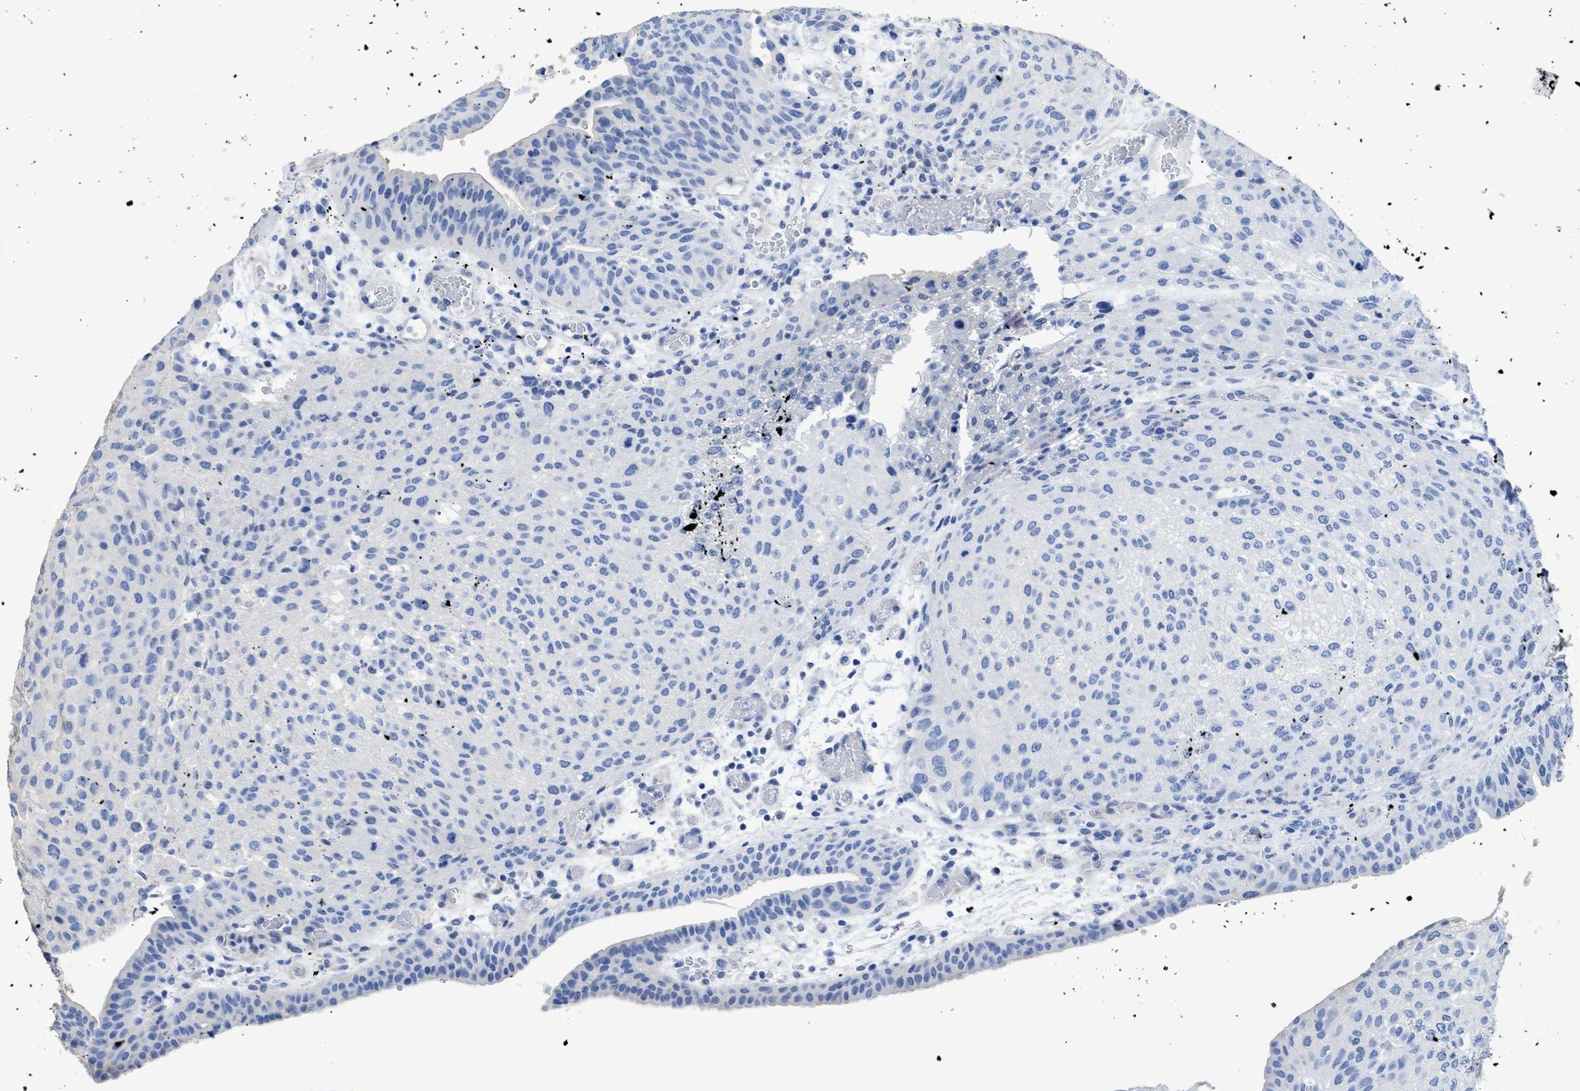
{"staining": {"intensity": "negative", "quantity": "none", "location": "none"}, "tissue": "urothelial cancer", "cell_type": "Tumor cells", "image_type": "cancer", "snomed": [{"axis": "morphology", "description": "Urothelial carcinoma, Low grade"}, {"axis": "morphology", "description": "Urothelial carcinoma, High grade"}, {"axis": "topography", "description": "Urinary bladder"}], "caption": "A histopathology image of human urothelial cancer is negative for staining in tumor cells. (Stains: DAB immunohistochemistry (IHC) with hematoxylin counter stain, Microscopy: brightfield microscopy at high magnification).", "gene": "DLC1", "patient": {"sex": "male", "age": 35}}